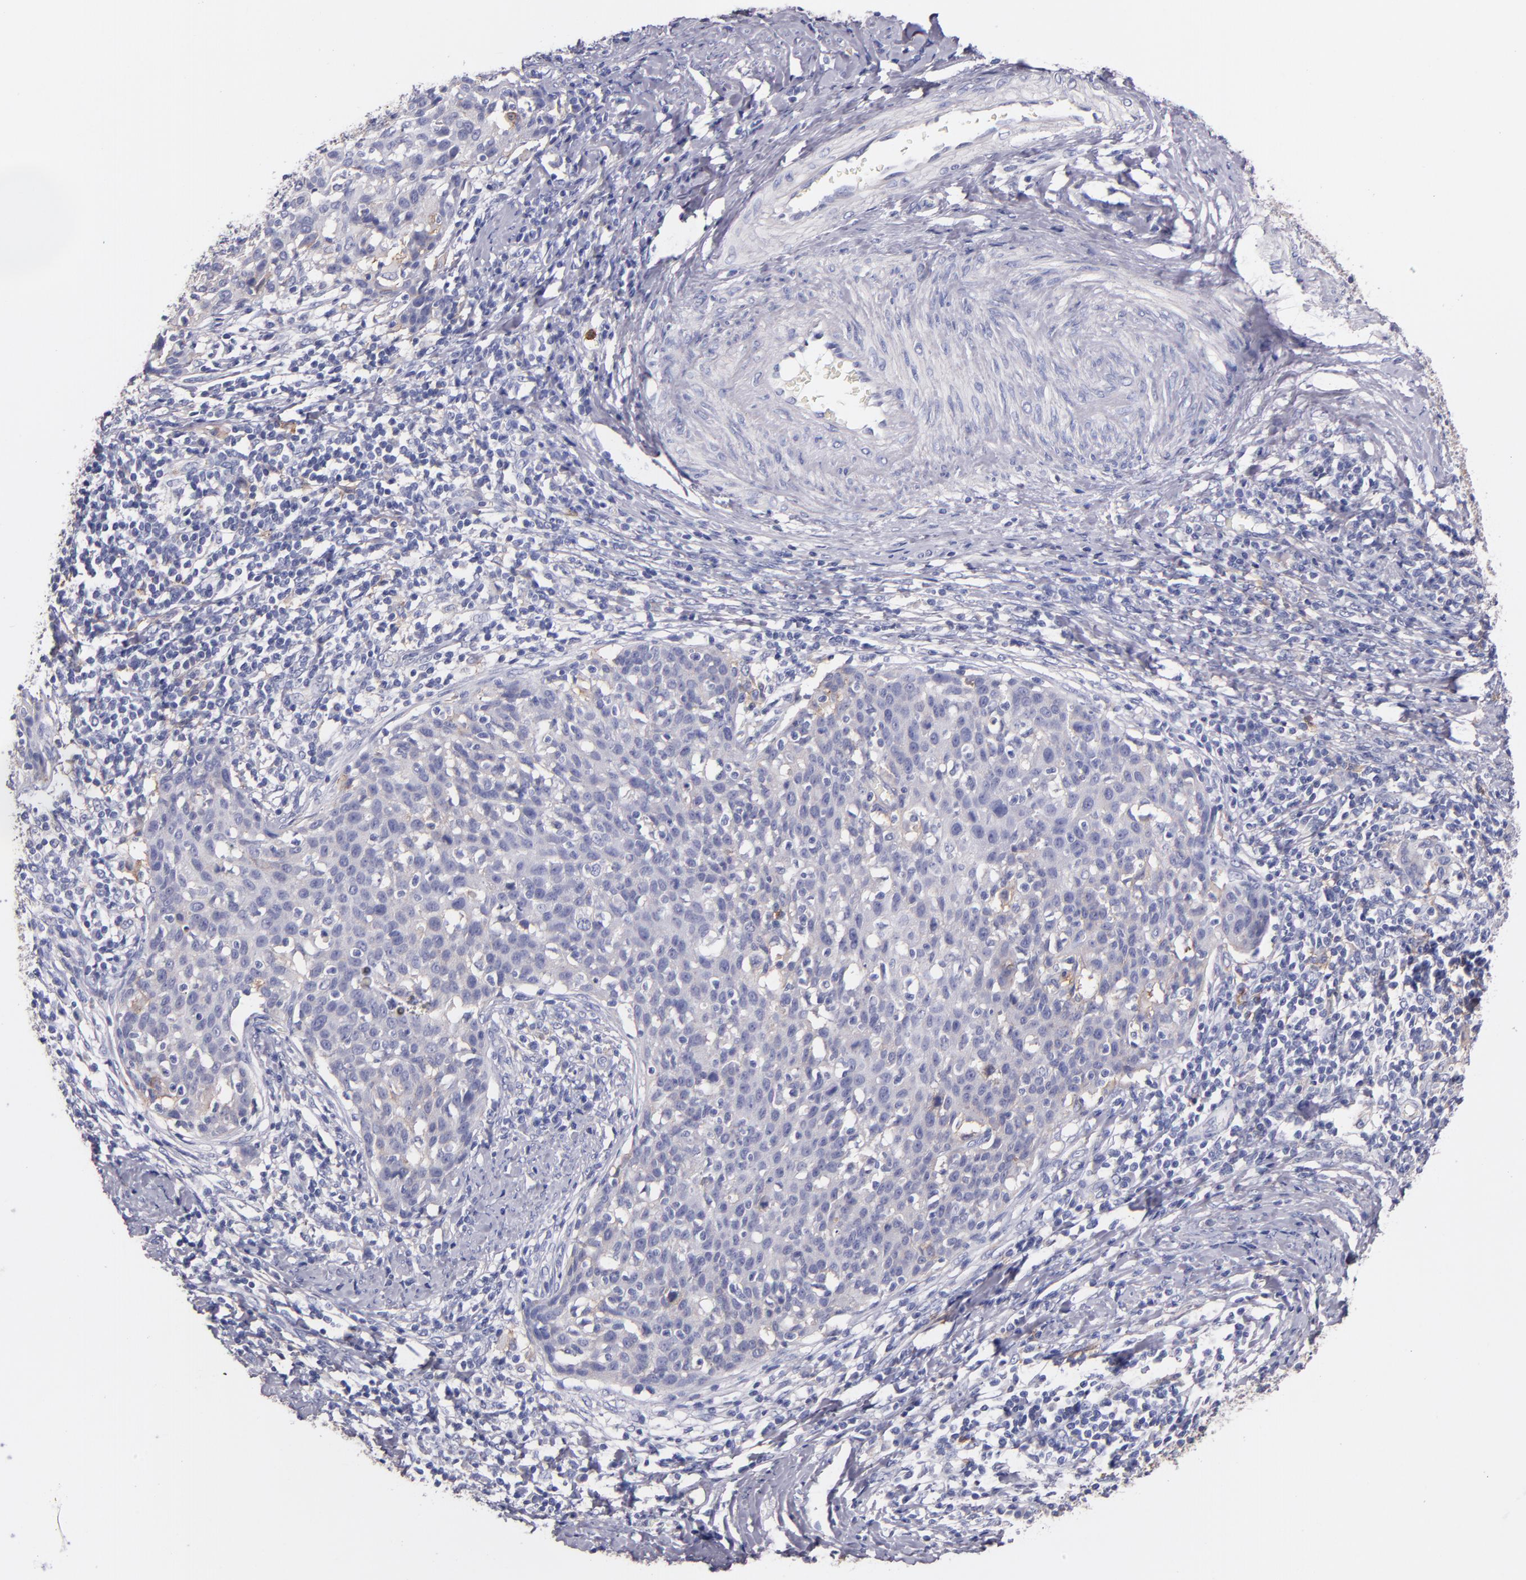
{"staining": {"intensity": "negative", "quantity": "none", "location": "none"}, "tissue": "cervical cancer", "cell_type": "Tumor cells", "image_type": "cancer", "snomed": [{"axis": "morphology", "description": "Squamous cell carcinoma, NOS"}, {"axis": "topography", "description": "Cervix"}], "caption": "Immunohistochemistry (IHC) photomicrograph of human cervical cancer stained for a protein (brown), which reveals no expression in tumor cells. (DAB IHC, high magnification).", "gene": "C5AR1", "patient": {"sex": "female", "age": 38}}